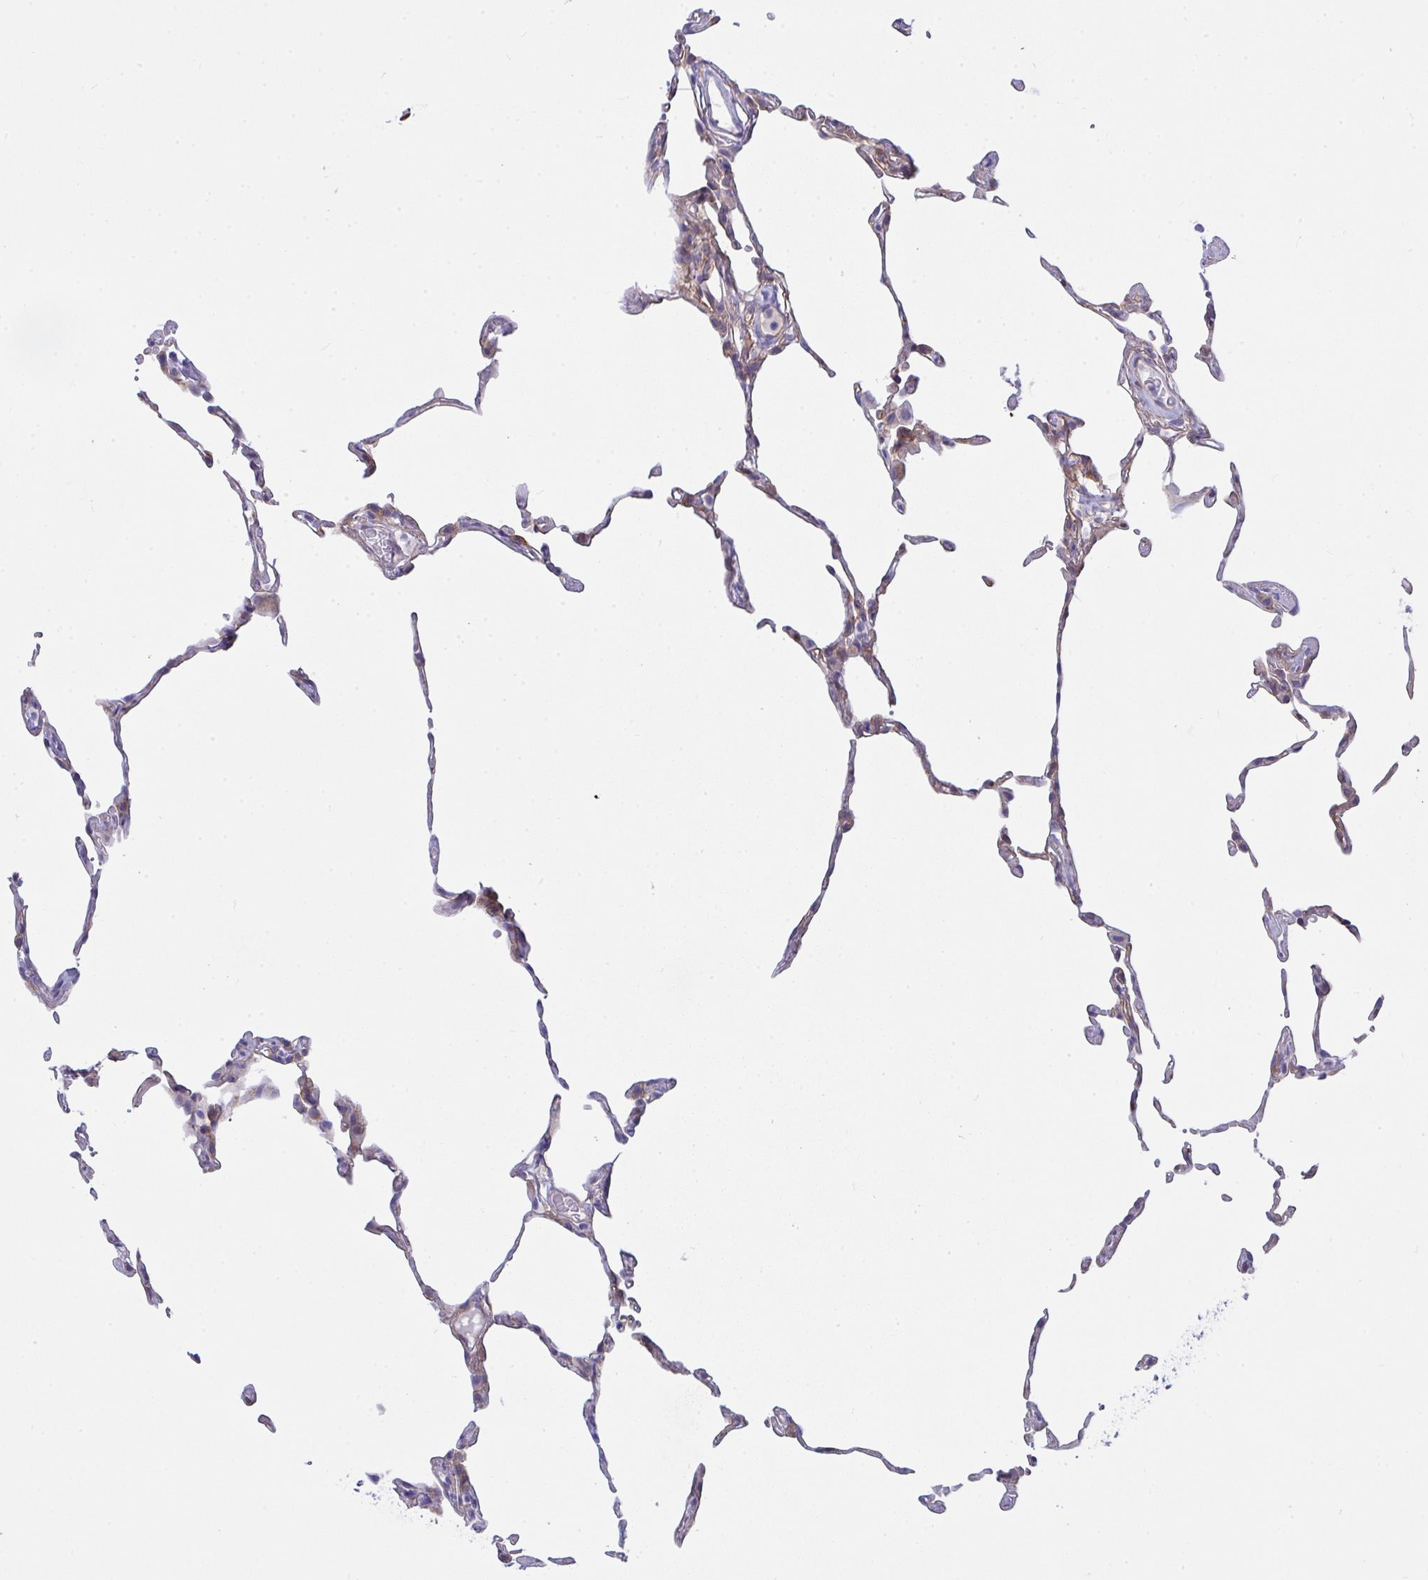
{"staining": {"intensity": "weak", "quantity": "25%-75%", "location": "cytoplasmic/membranous"}, "tissue": "lung", "cell_type": "Alveolar cells", "image_type": "normal", "snomed": [{"axis": "morphology", "description": "Normal tissue, NOS"}, {"axis": "topography", "description": "Lung"}], "caption": "A low amount of weak cytoplasmic/membranous positivity is present in approximately 25%-75% of alveolar cells in unremarkable lung.", "gene": "GAB1", "patient": {"sex": "female", "age": 57}}